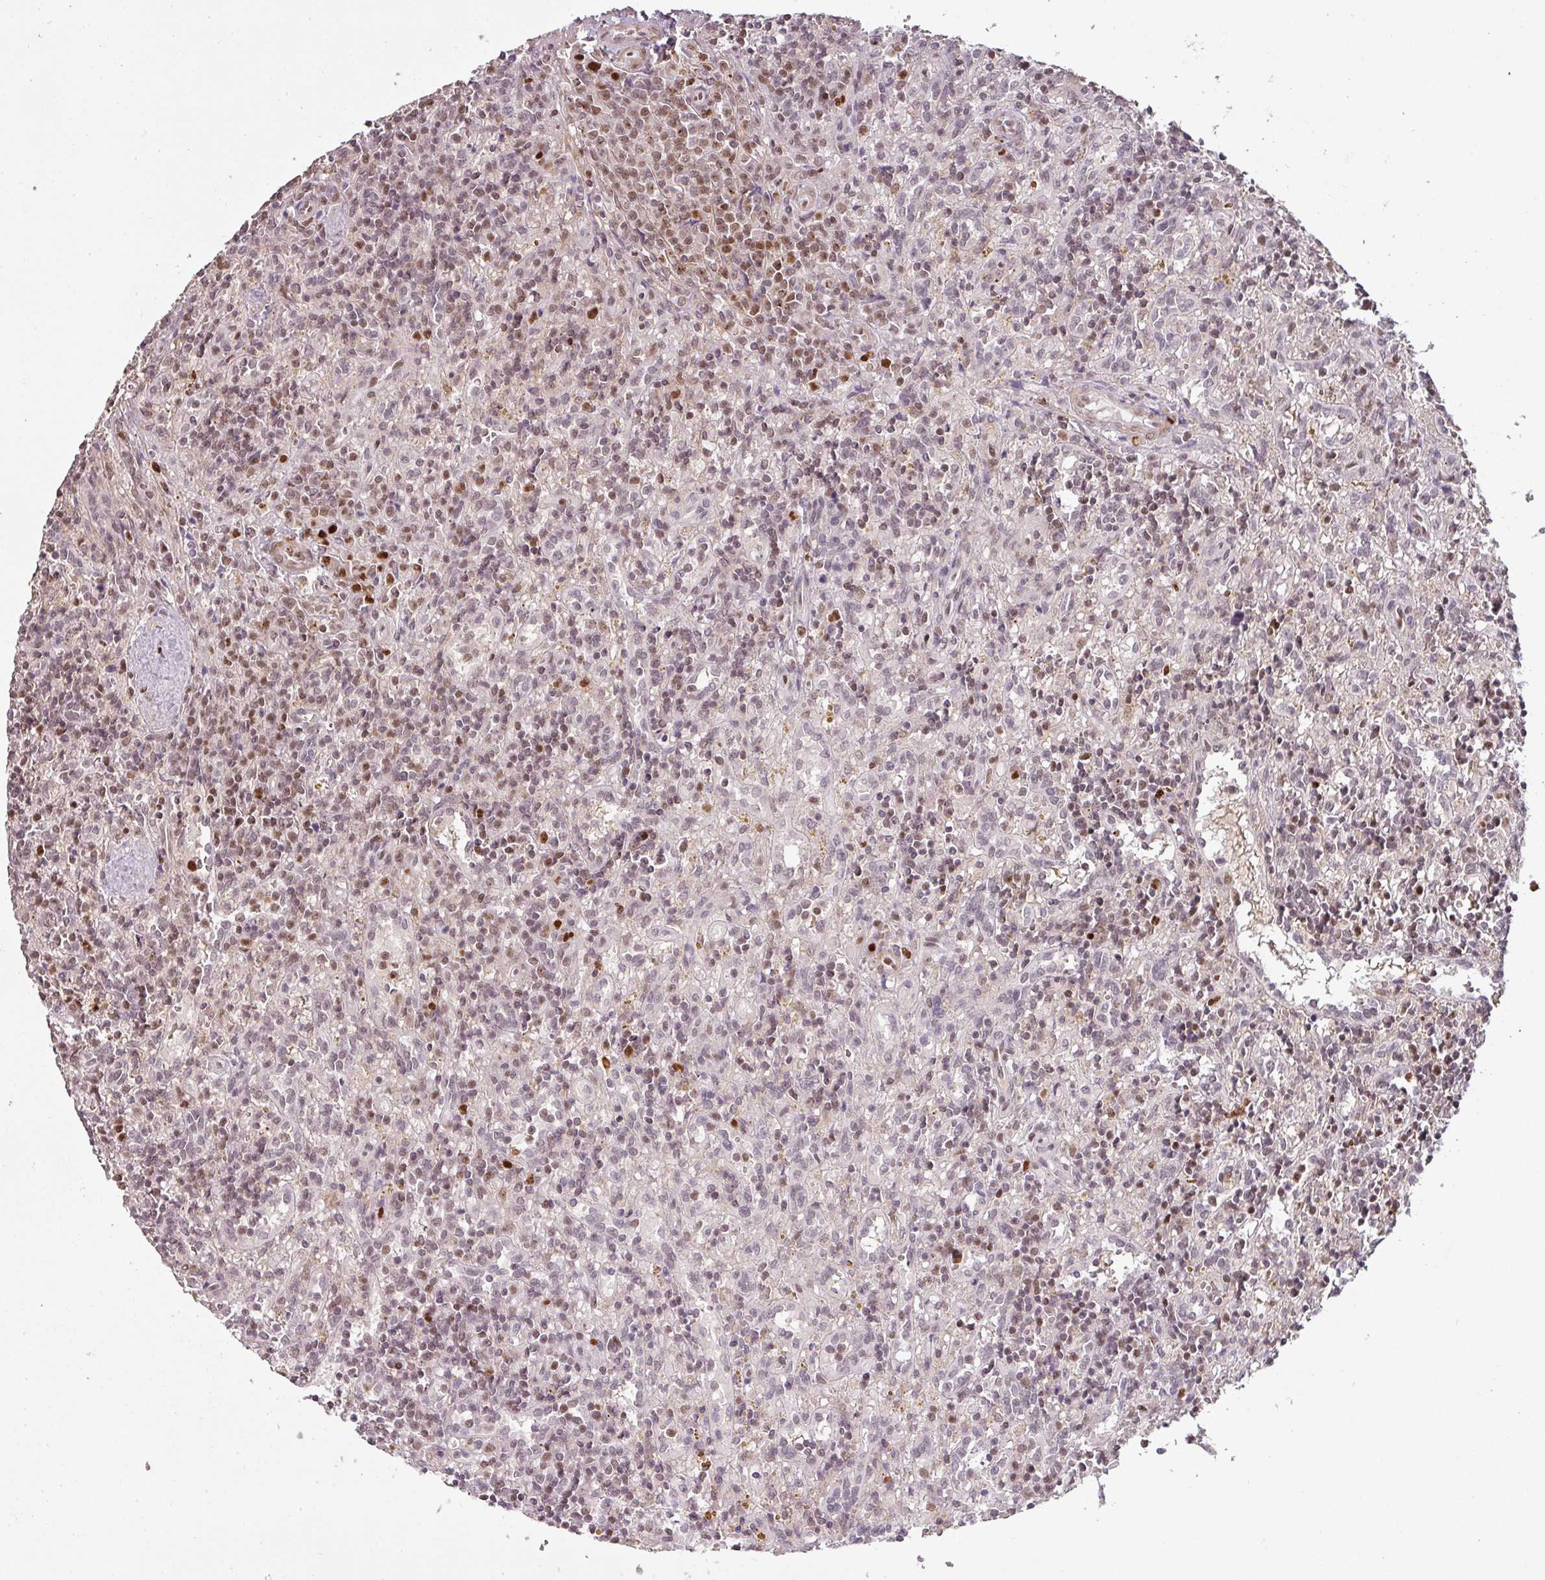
{"staining": {"intensity": "moderate", "quantity": "25%-75%", "location": "nuclear"}, "tissue": "lymphoma", "cell_type": "Tumor cells", "image_type": "cancer", "snomed": [{"axis": "morphology", "description": "Malignant lymphoma, non-Hodgkin's type, Low grade"}, {"axis": "topography", "description": "Spleen"}], "caption": "Lymphoma stained for a protein displays moderate nuclear positivity in tumor cells.", "gene": "GPRIN2", "patient": {"sex": "male", "age": 67}}